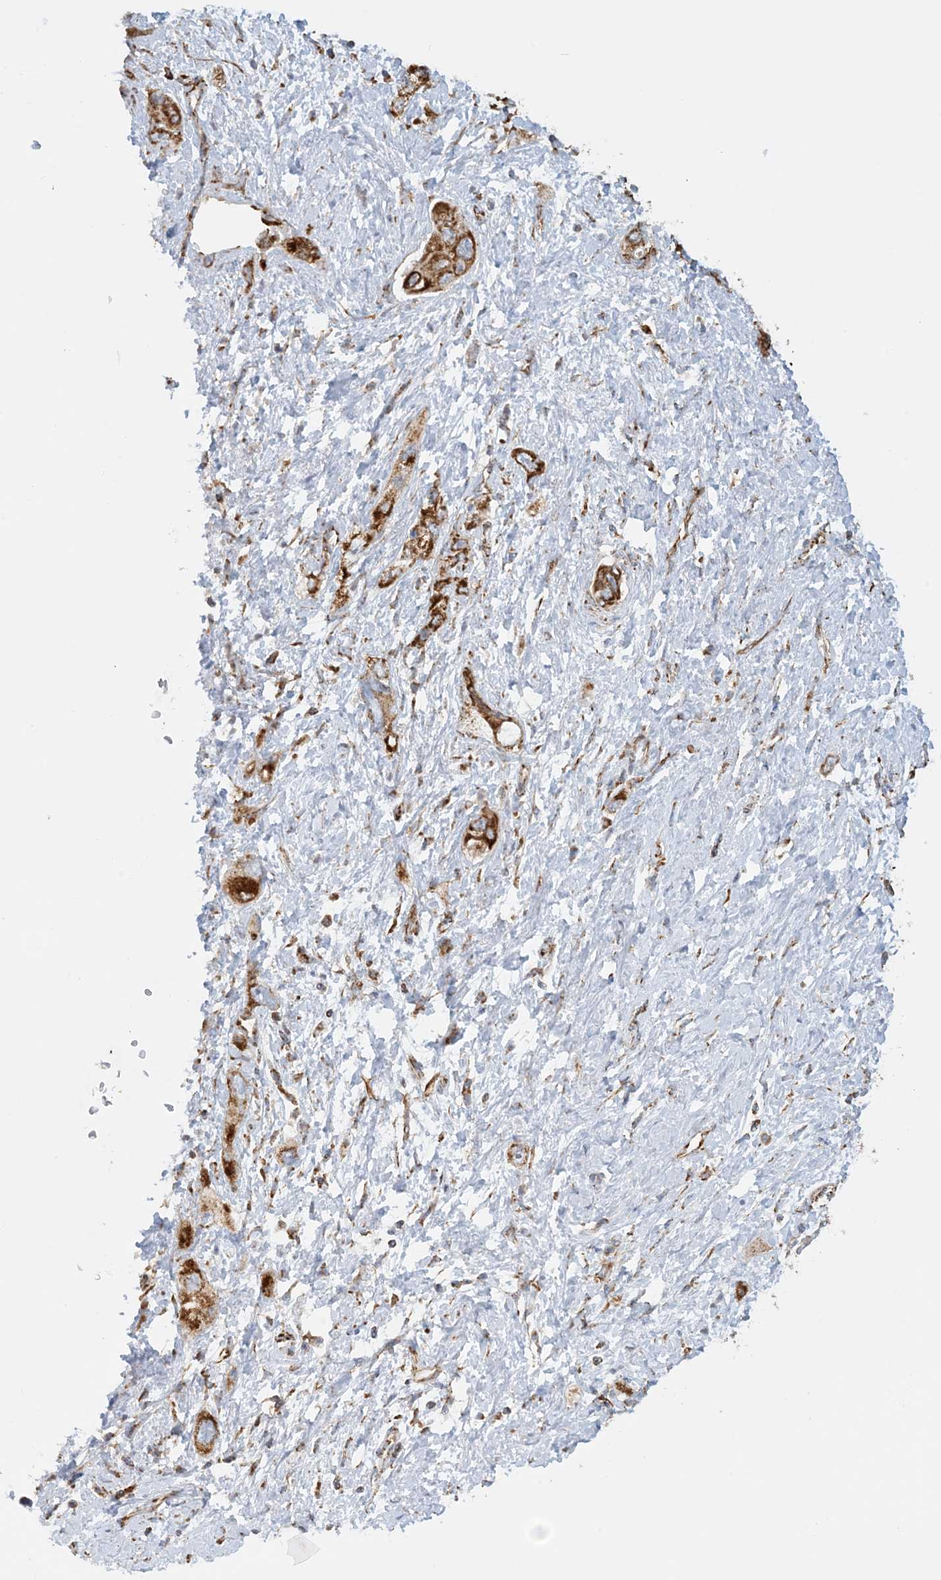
{"staining": {"intensity": "strong", "quantity": ">75%", "location": "cytoplasmic/membranous"}, "tissue": "pancreatic cancer", "cell_type": "Tumor cells", "image_type": "cancer", "snomed": [{"axis": "morphology", "description": "Adenocarcinoma, NOS"}, {"axis": "topography", "description": "Pancreas"}], "caption": "About >75% of tumor cells in human pancreatic cancer display strong cytoplasmic/membranous protein positivity as visualized by brown immunohistochemical staining.", "gene": "COA3", "patient": {"sex": "female", "age": 73}}